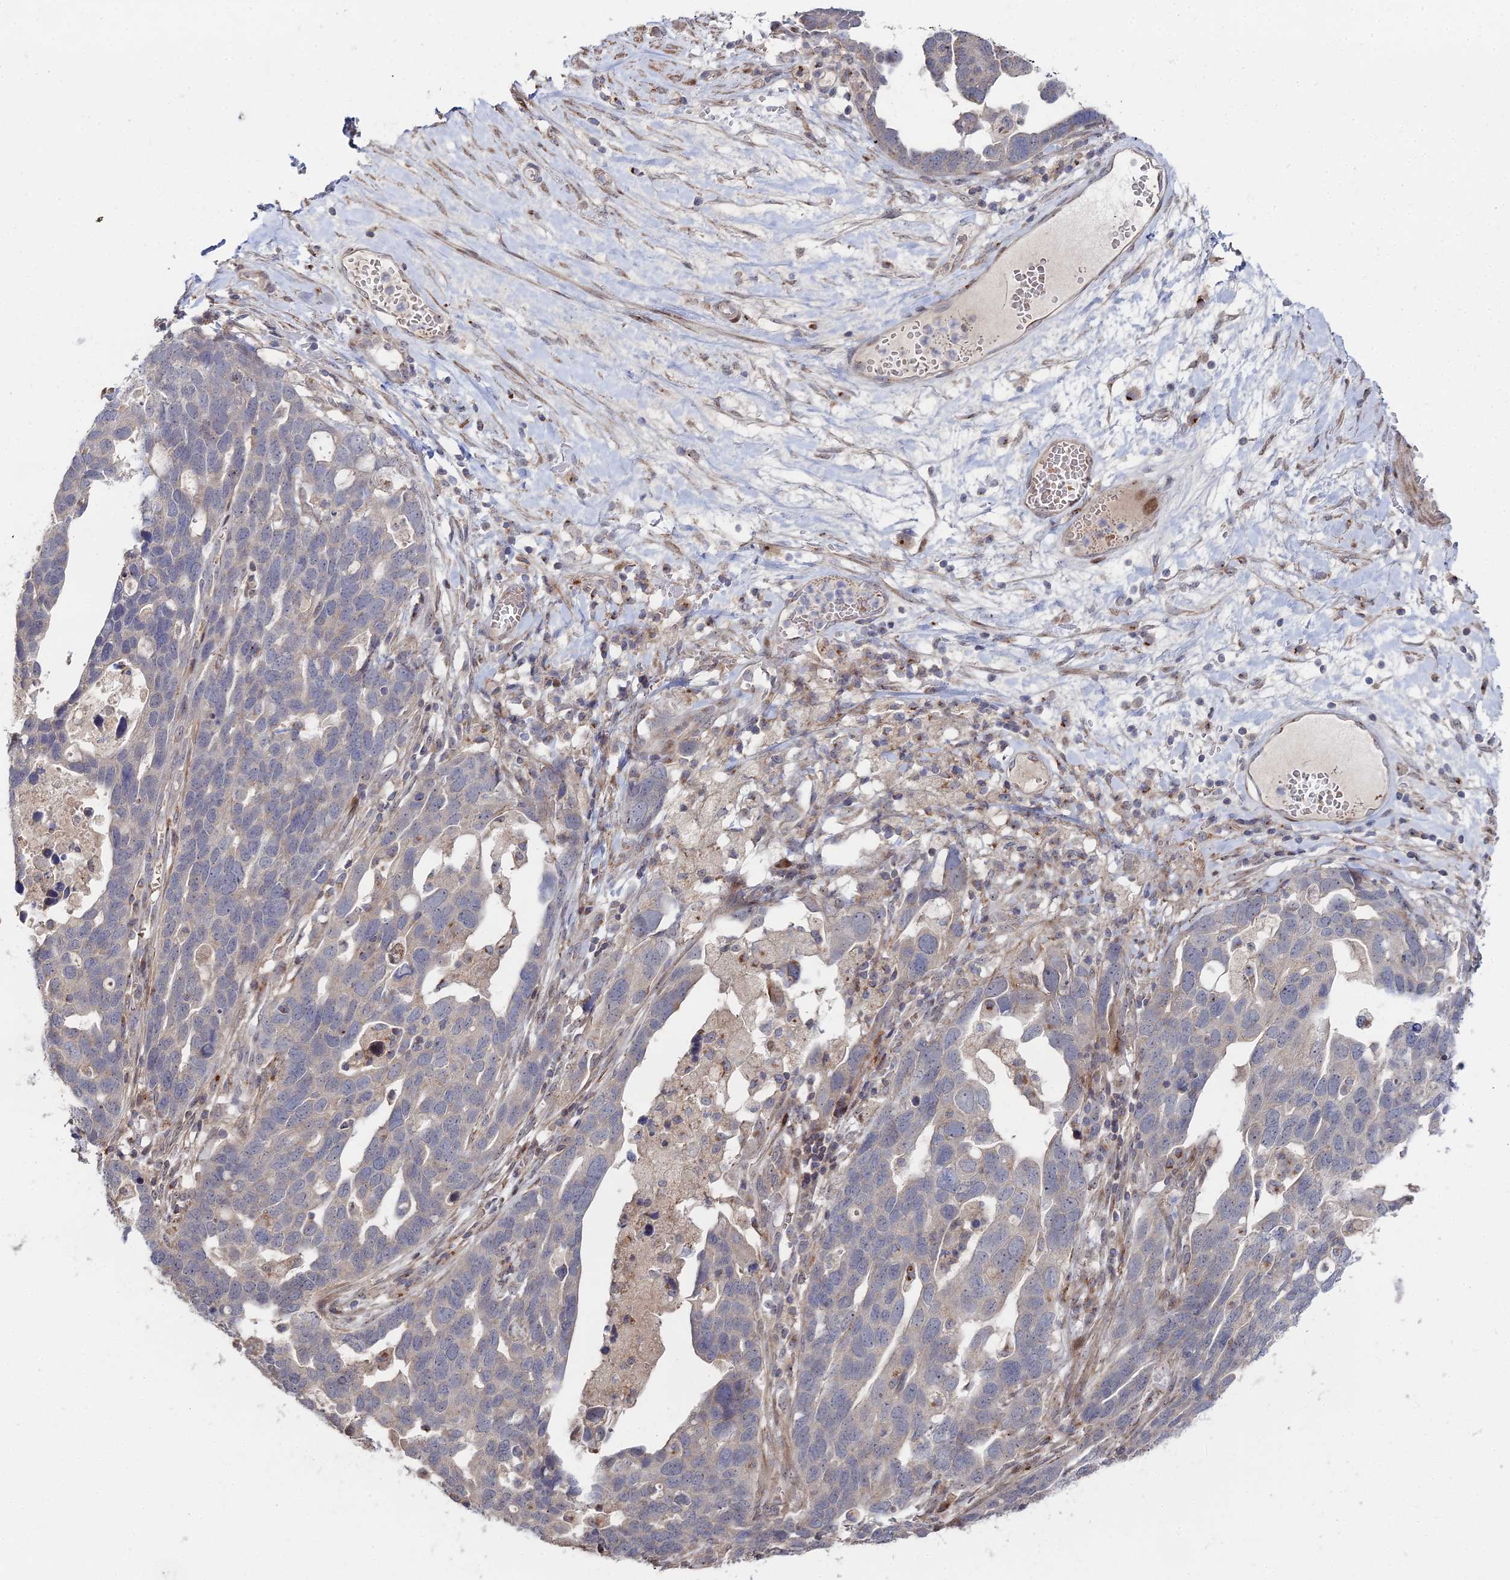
{"staining": {"intensity": "negative", "quantity": "none", "location": "none"}, "tissue": "ovarian cancer", "cell_type": "Tumor cells", "image_type": "cancer", "snomed": [{"axis": "morphology", "description": "Cystadenocarcinoma, serous, NOS"}, {"axis": "topography", "description": "Ovary"}], "caption": "Human ovarian cancer (serous cystadenocarcinoma) stained for a protein using immunohistochemistry displays no positivity in tumor cells.", "gene": "SGMS1", "patient": {"sex": "female", "age": 54}}